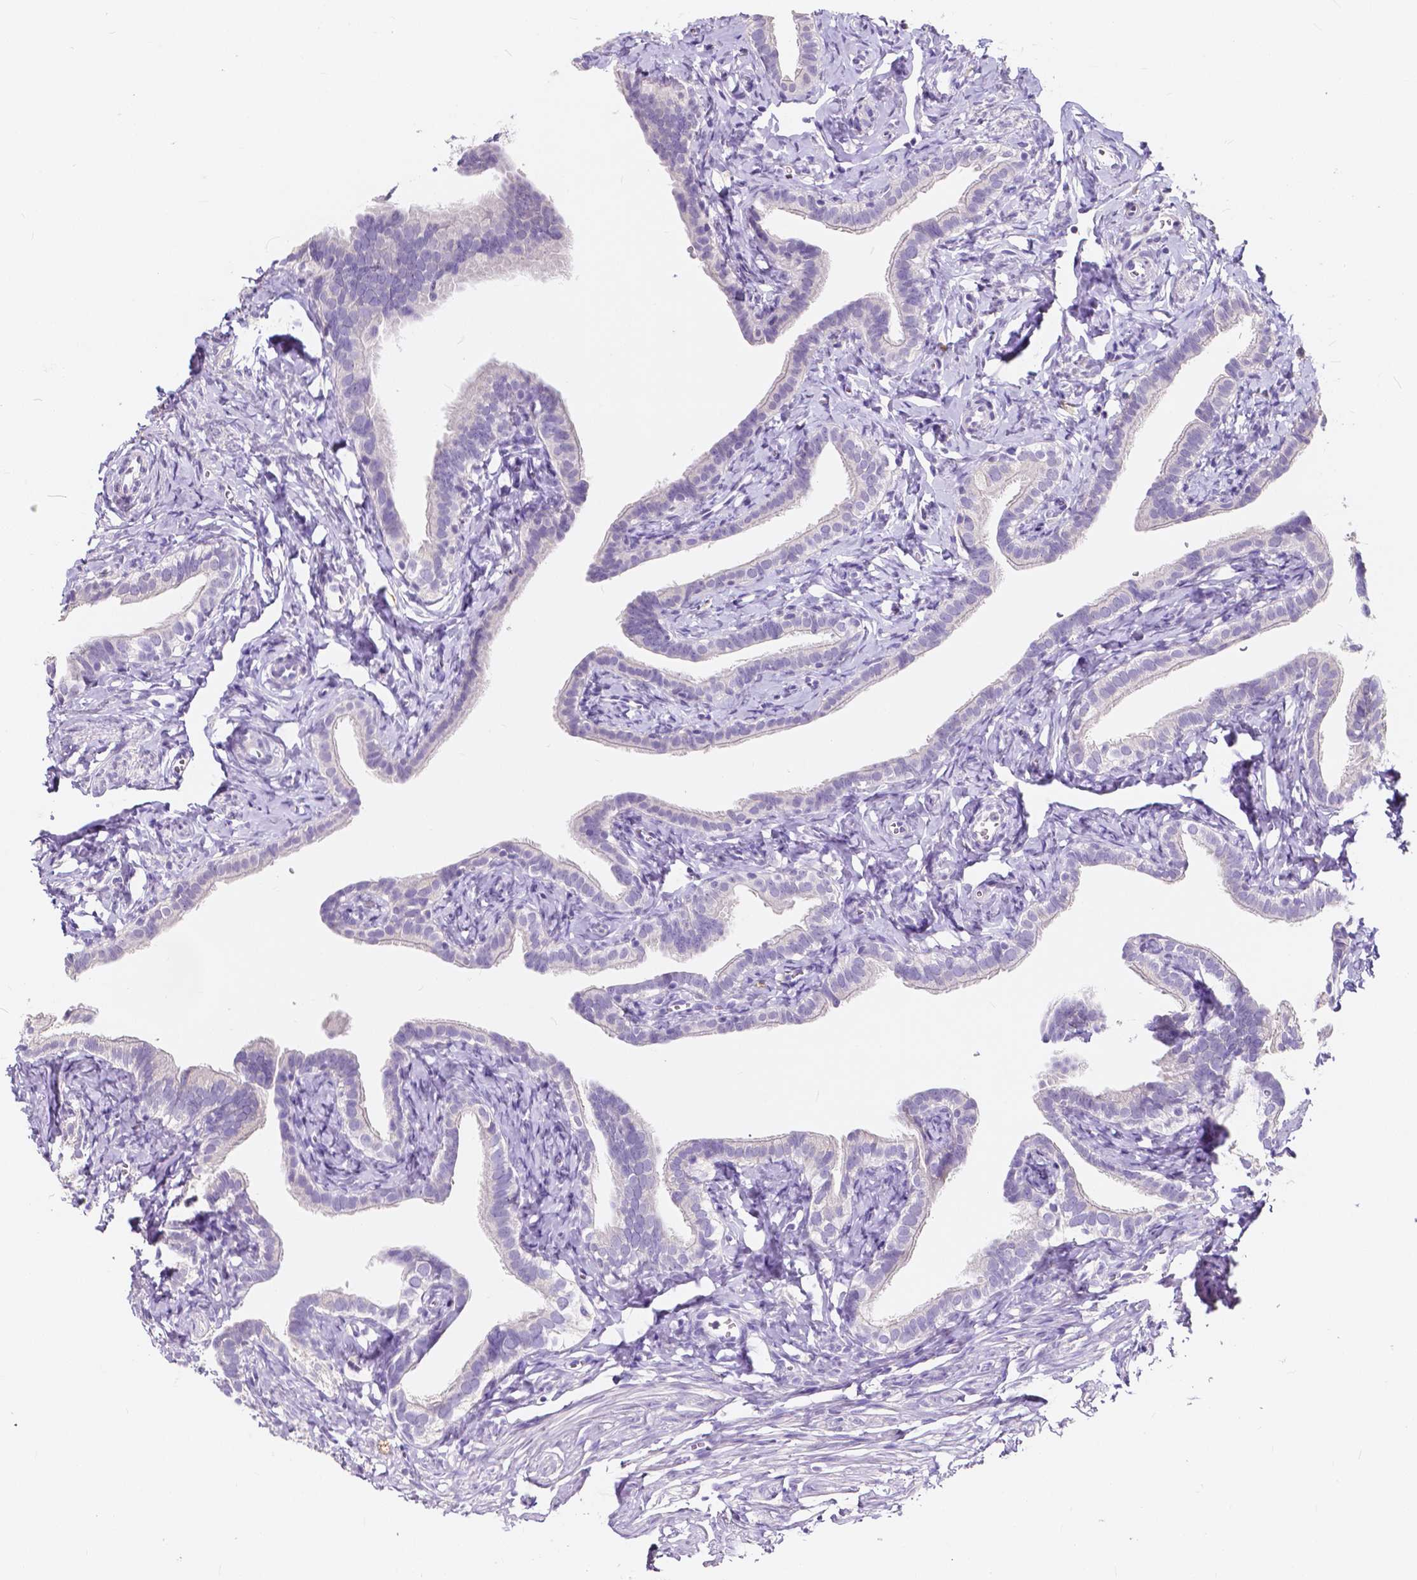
{"staining": {"intensity": "negative", "quantity": "none", "location": "none"}, "tissue": "fallopian tube", "cell_type": "Glandular cells", "image_type": "normal", "snomed": [{"axis": "morphology", "description": "Normal tissue, NOS"}, {"axis": "topography", "description": "Fallopian tube"}], "caption": "High magnification brightfield microscopy of benign fallopian tube stained with DAB (3,3'-diaminobenzidine) (brown) and counterstained with hematoxylin (blue): glandular cells show no significant staining.", "gene": "ACP5", "patient": {"sex": "female", "age": 41}}